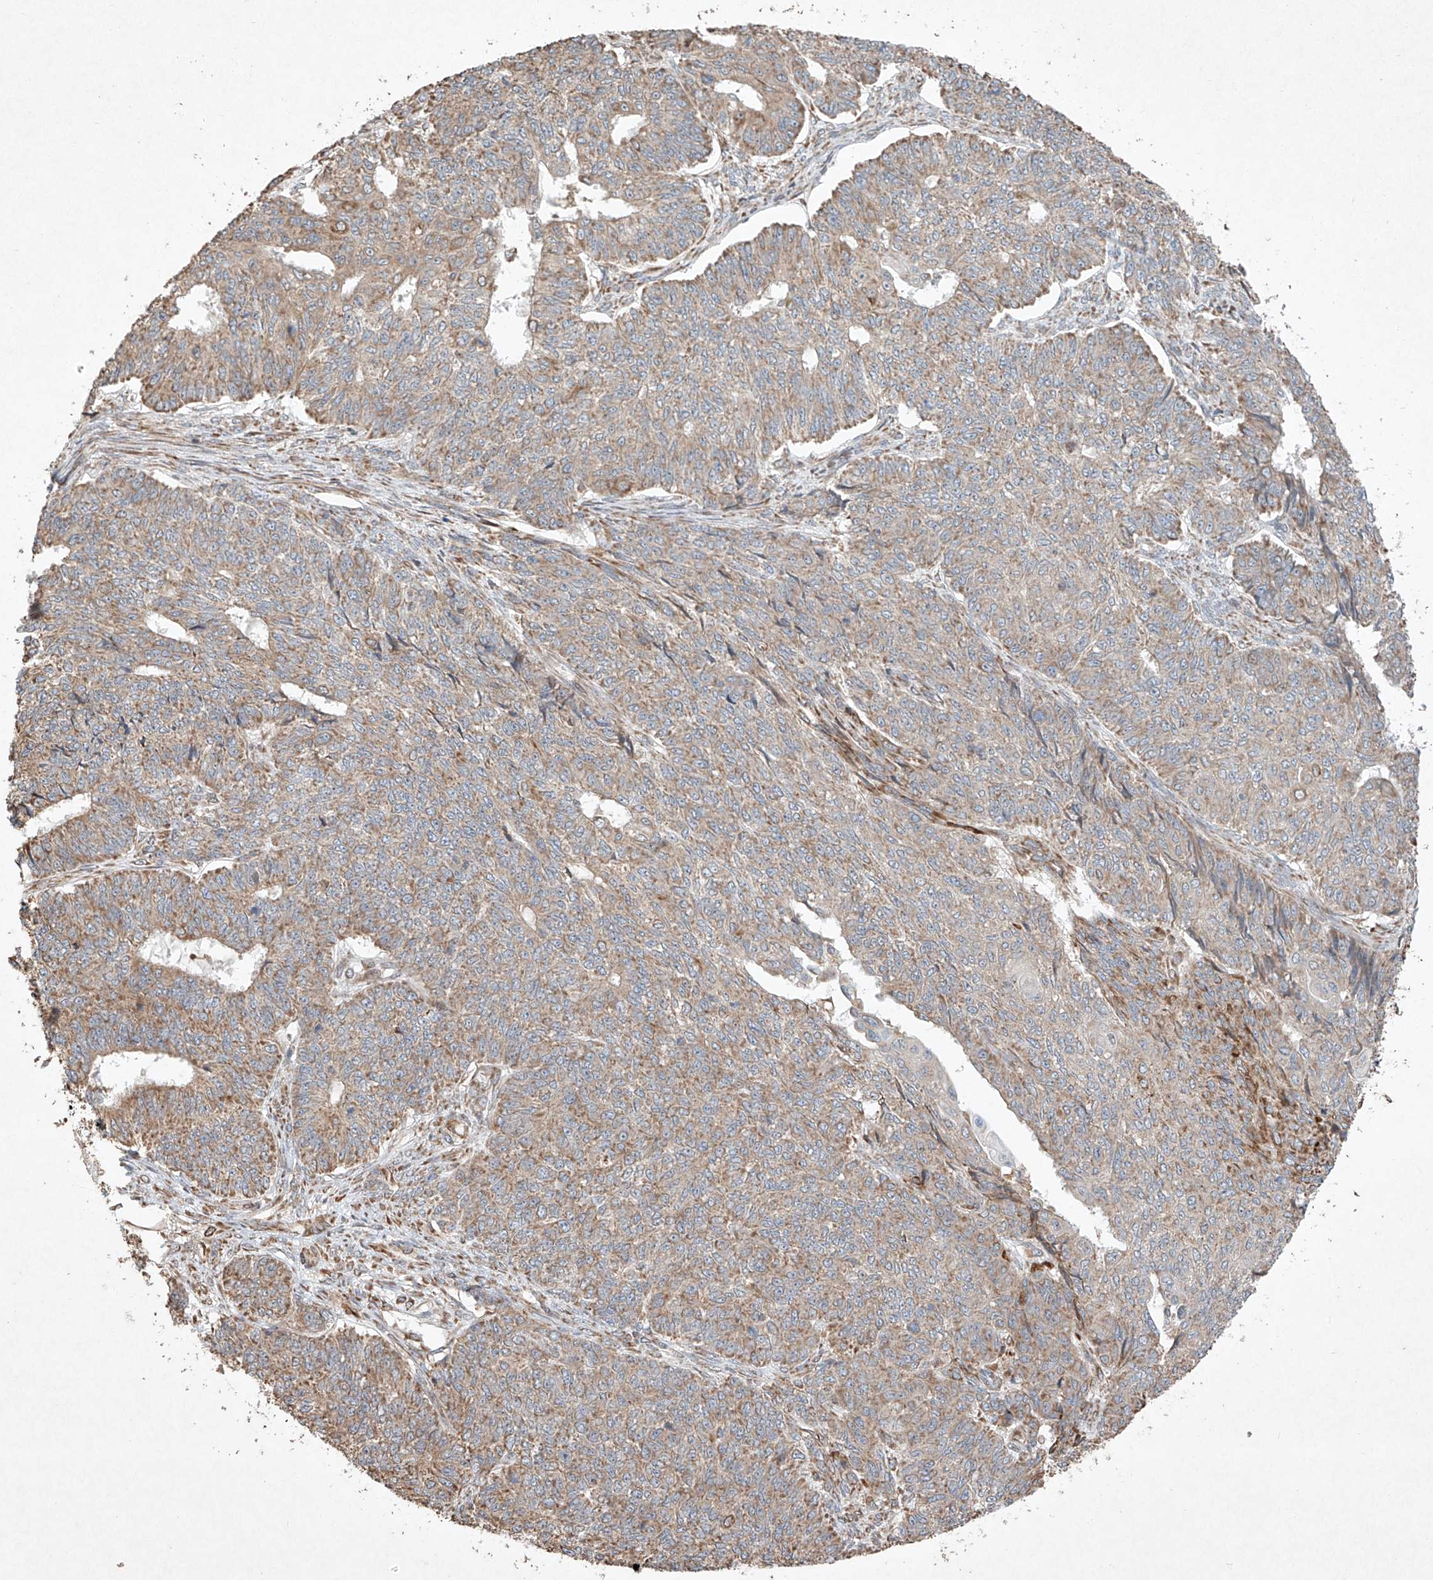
{"staining": {"intensity": "moderate", "quantity": ">75%", "location": "cytoplasmic/membranous"}, "tissue": "endometrial cancer", "cell_type": "Tumor cells", "image_type": "cancer", "snomed": [{"axis": "morphology", "description": "Adenocarcinoma, NOS"}, {"axis": "topography", "description": "Endometrium"}], "caption": "The immunohistochemical stain shows moderate cytoplasmic/membranous staining in tumor cells of endometrial adenocarcinoma tissue.", "gene": "SEMA3B", "patient": {"sex": "female", "age": 32}}